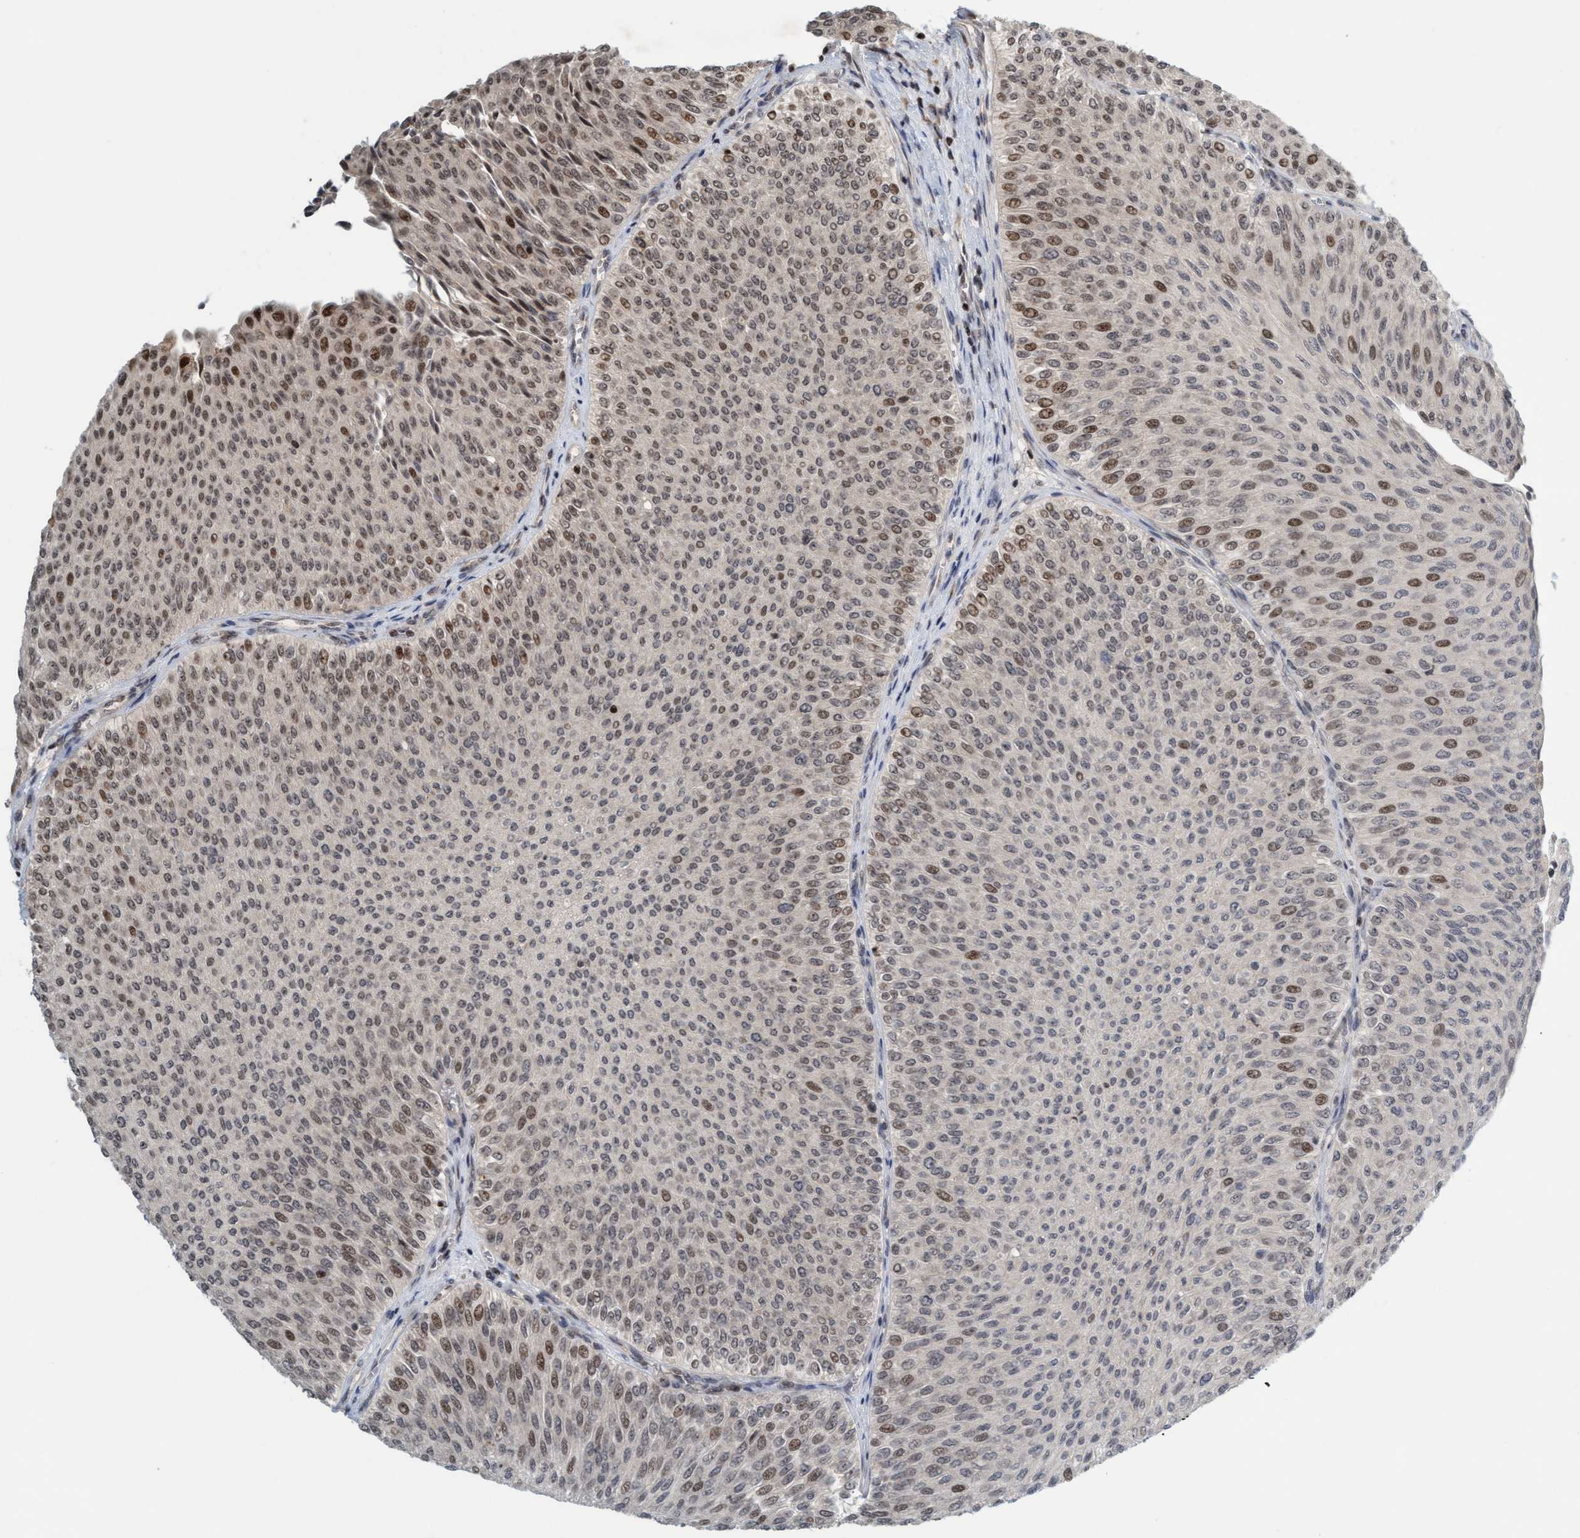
{"staining": {"intensity": "moderate", "quantity": "25%-75%", "location": "nuclear"}, "tissue": "urothelial cancer", "cell_type": "Tumor cells", "image_type": "cancer", "snomed": [{"axis": "morphology", "description": "Urothelial carcinoma, Low grade"}, {"axis": "topography", "description": "Urinary bladder"}], "caption": "Immunohistochemical staining of low-grade urothelial carcinoma shows medium levels of moderate nuclear protein positivity in about 25%-75% of tumor cells. Using DAB (brown) and hematoxylin (blue) stains, captured at high magnification using brightfield microscopy.", "gene": "SMCR8", "patient": {"sex": "male", "age": 78}}